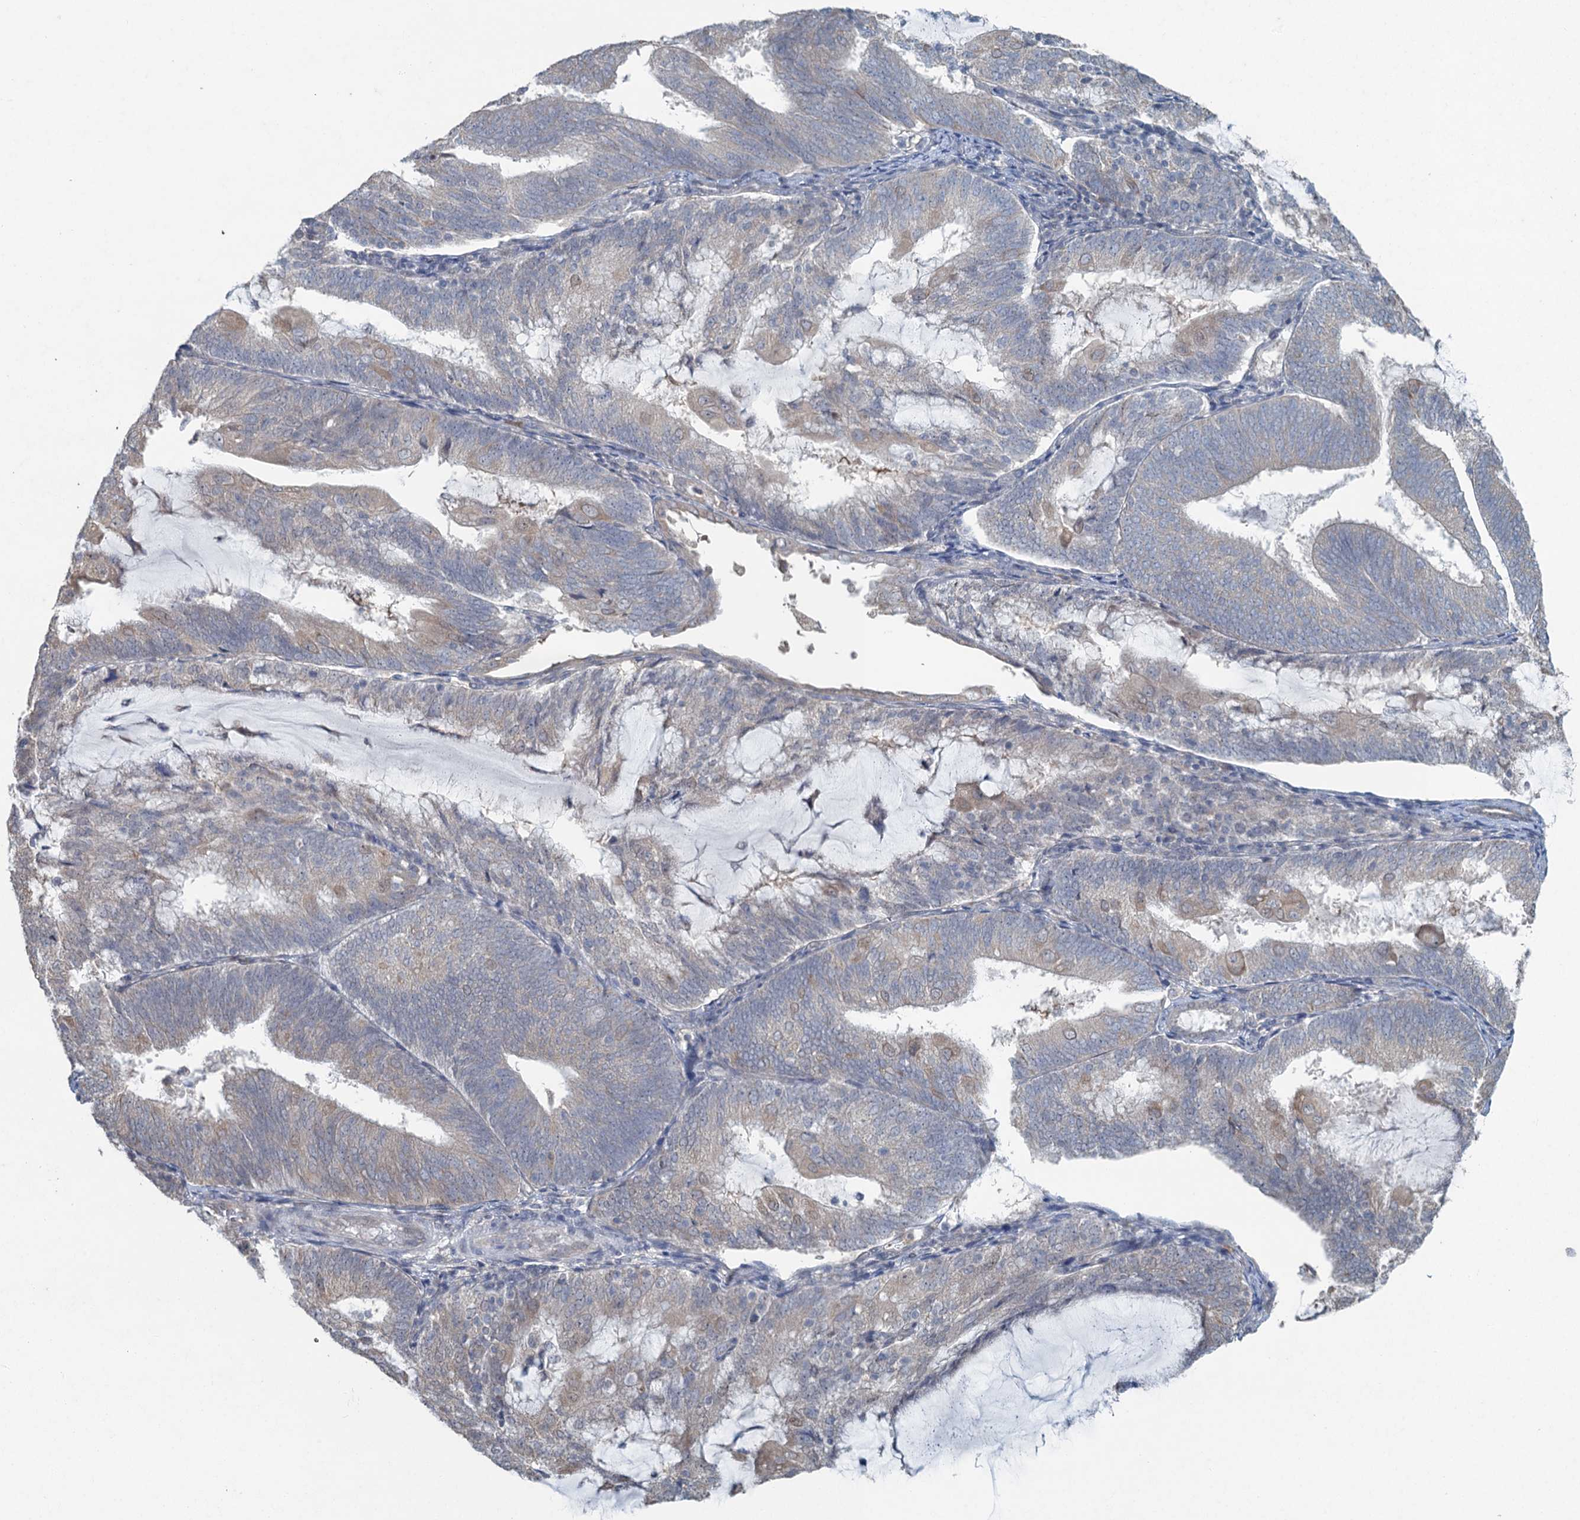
{"staining": {"intensity": "weak", "quantity": "<25%", "location": "cytoplasmic/membranous"}, "tissue": "endometrial cancer", "cell_type": "Tumor cells", "image_type": "cancer", "snomed": [{"axis": "morphology", "description": "Adenocarcinoma, NOS"}, {"axis": "topography", "description": "Endometrium"}], "caption": "Immunohistochemistry (IHC) photomicrograph of human endometrial cancer stained for a protein (brown), which shows no staining in tumor cells. Brightfield microscopy of immunohistochemistry (IHC) stained with DAB (3,3'-diaminobenzidine) (brown) and hematoxylin (blue), captured at high magnification.", "gene": "TEX35", "patient": {"sex": "female", "age": 81}}